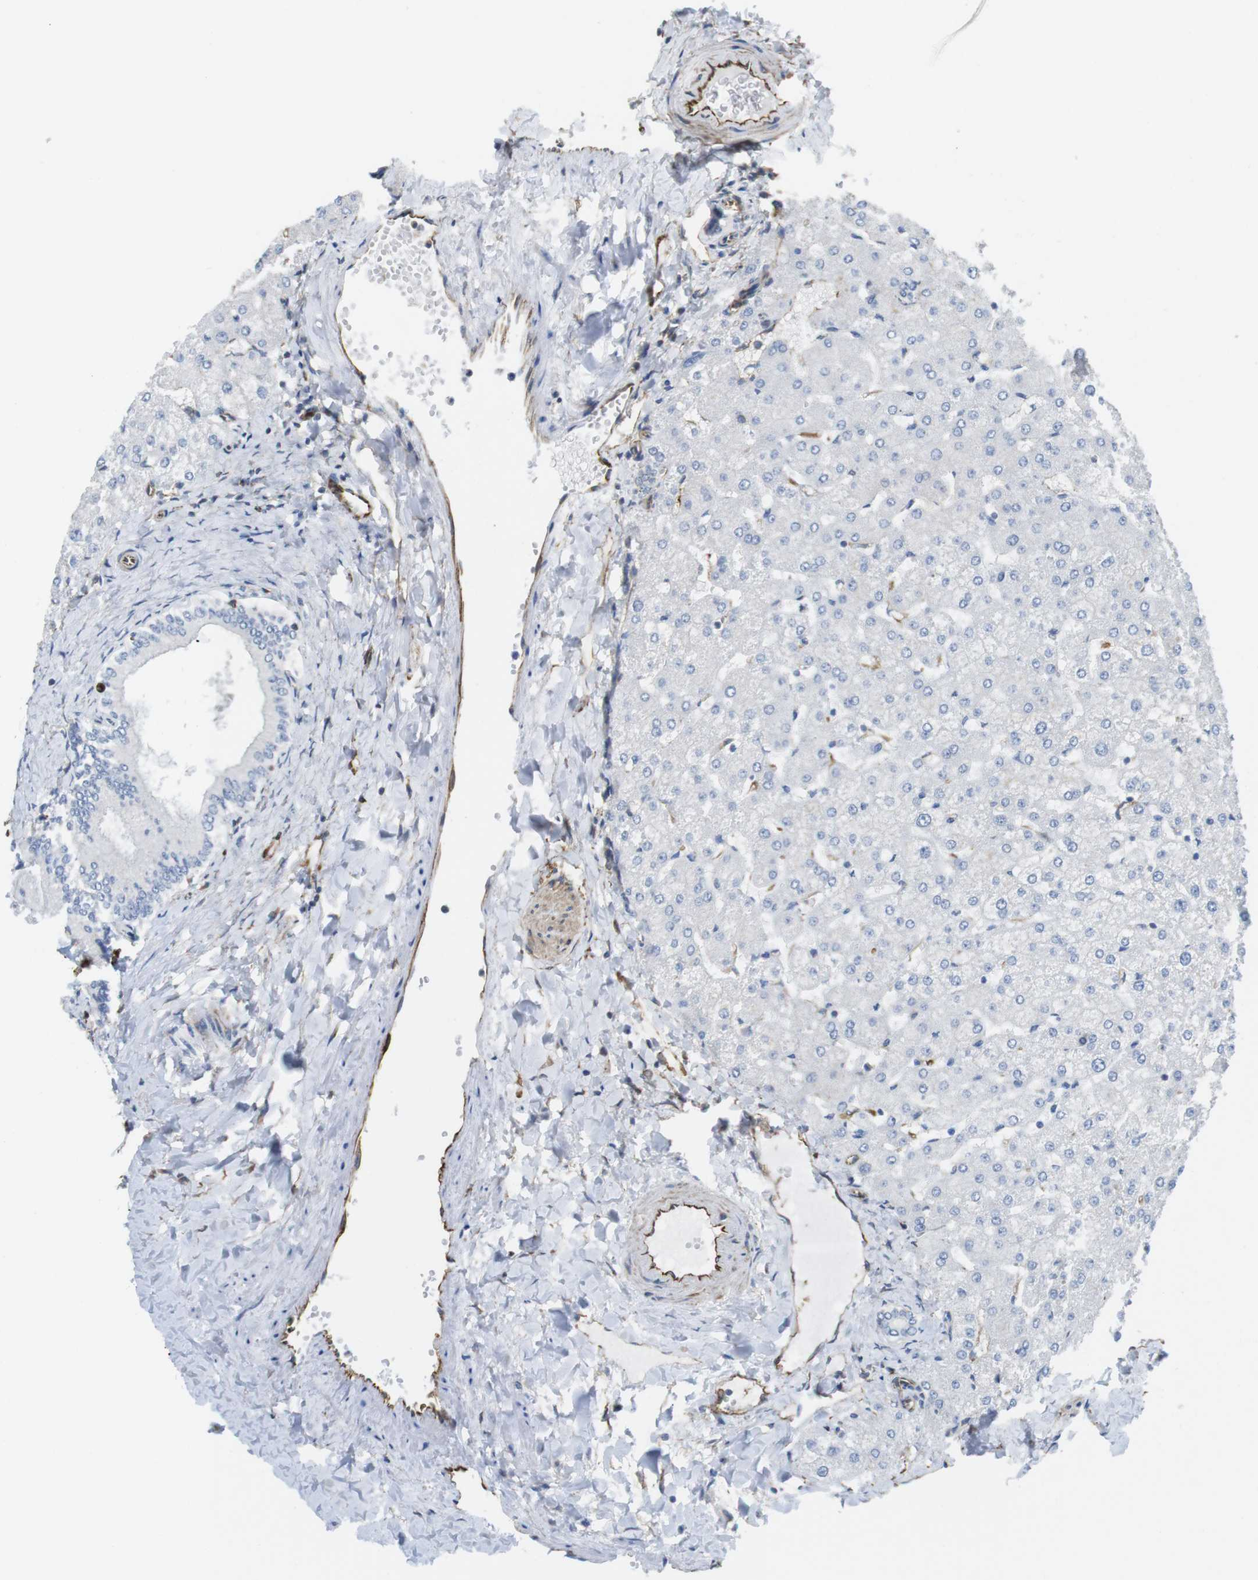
{"staining": {"intensity": "negative", "quantity": "none", "location": "none"}, "tissue": "liver", "cell_type": "Cholangiocytes", "image_type": "normal", "snomed": [{"axis": "morphology", "description": "Normal tissue, NOS"}, {"axis": "topography", "description": "Liver"}], "caption": "Immunohistochemical staining of unremarkable human liver shows no significant expression in cholangiocytes. Nuclei are stained in blue.", "gene": "RALGPS1", "patient": {"sex": "female", "age": 32}}